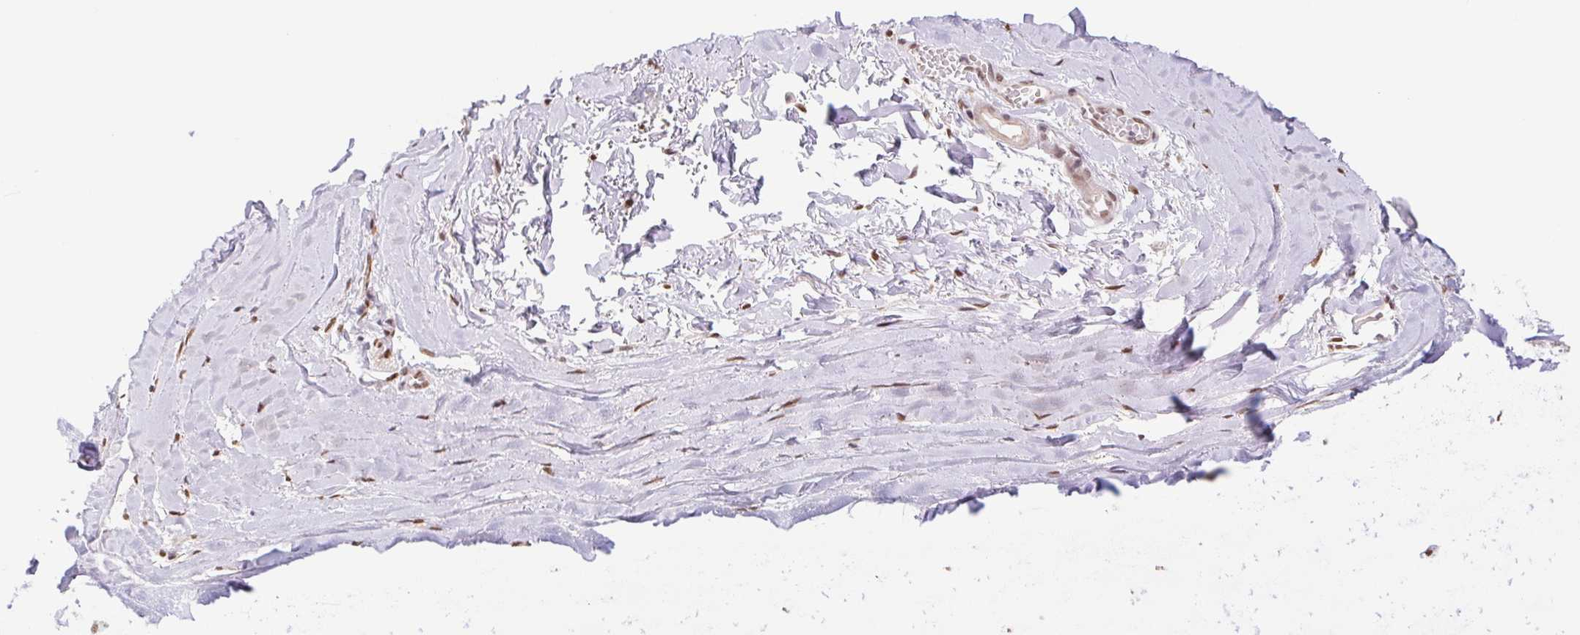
{"staining": {"intensity": "negative", "quantity": "none", "location": "none"}, "tissue": "soft tissue", "cell_type": "Chondrocytes", "image_type": "normal", "snomed": [{"axis": "morphology", "description": "Normal tissue, NOS"}, {"axis": "topography", "description": "Cartilage tissue"}, {"axis": "topography", "description": "Nasopharynx"}, {"axis": "topography", "description": "Thyroid gland"}], "caption": "An image of soft tissue stained for a protein exhibits no brown staining in chondrocytes. (DAB (3,3'-diaminobenzidine) IHC, high magnification).", "gene": "CAND1", "patient": {"sex": "male", "age": 63}}